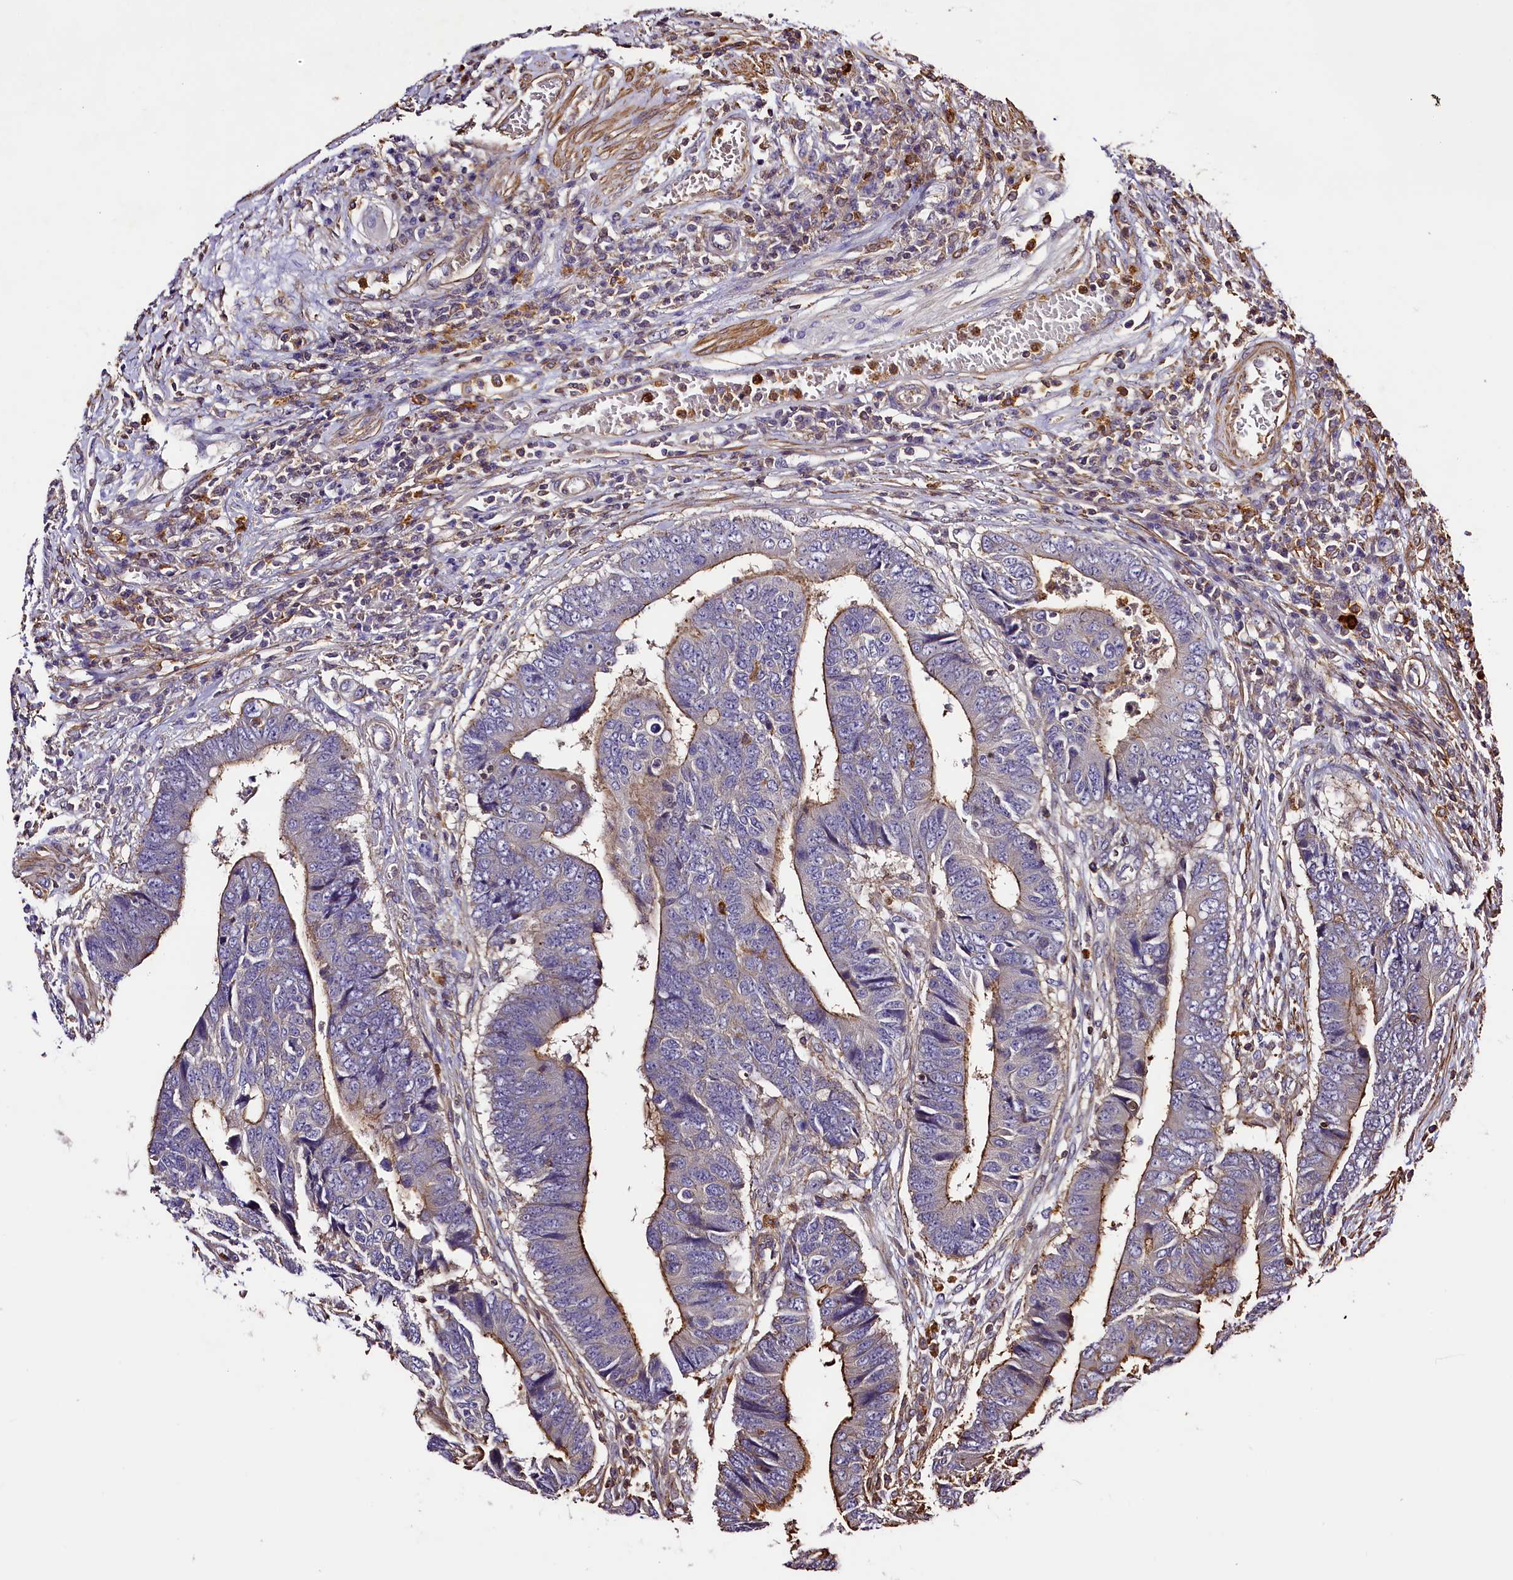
{"staining": {"intensity": "moderate", "quantity": "<25%", "location": "cytoplasmic/membranous"}, "tissue": "colorectal cancer", "cell_type": "Tumor cells", "image_type": "cancer", "snomed": [{"axis": "morphology", "description": "Adenocarcinoma, NOS"}, {"axis": "topography", "description": "Rectum"}], "caption": "Tumor cells display low levels of moderate cytoplasmic/membranous staining in approximately <25% of cells in adenocarcinoma (colorectal).", "gene": "RAPSN", "patient": {"sex": "male", "age": 84}}